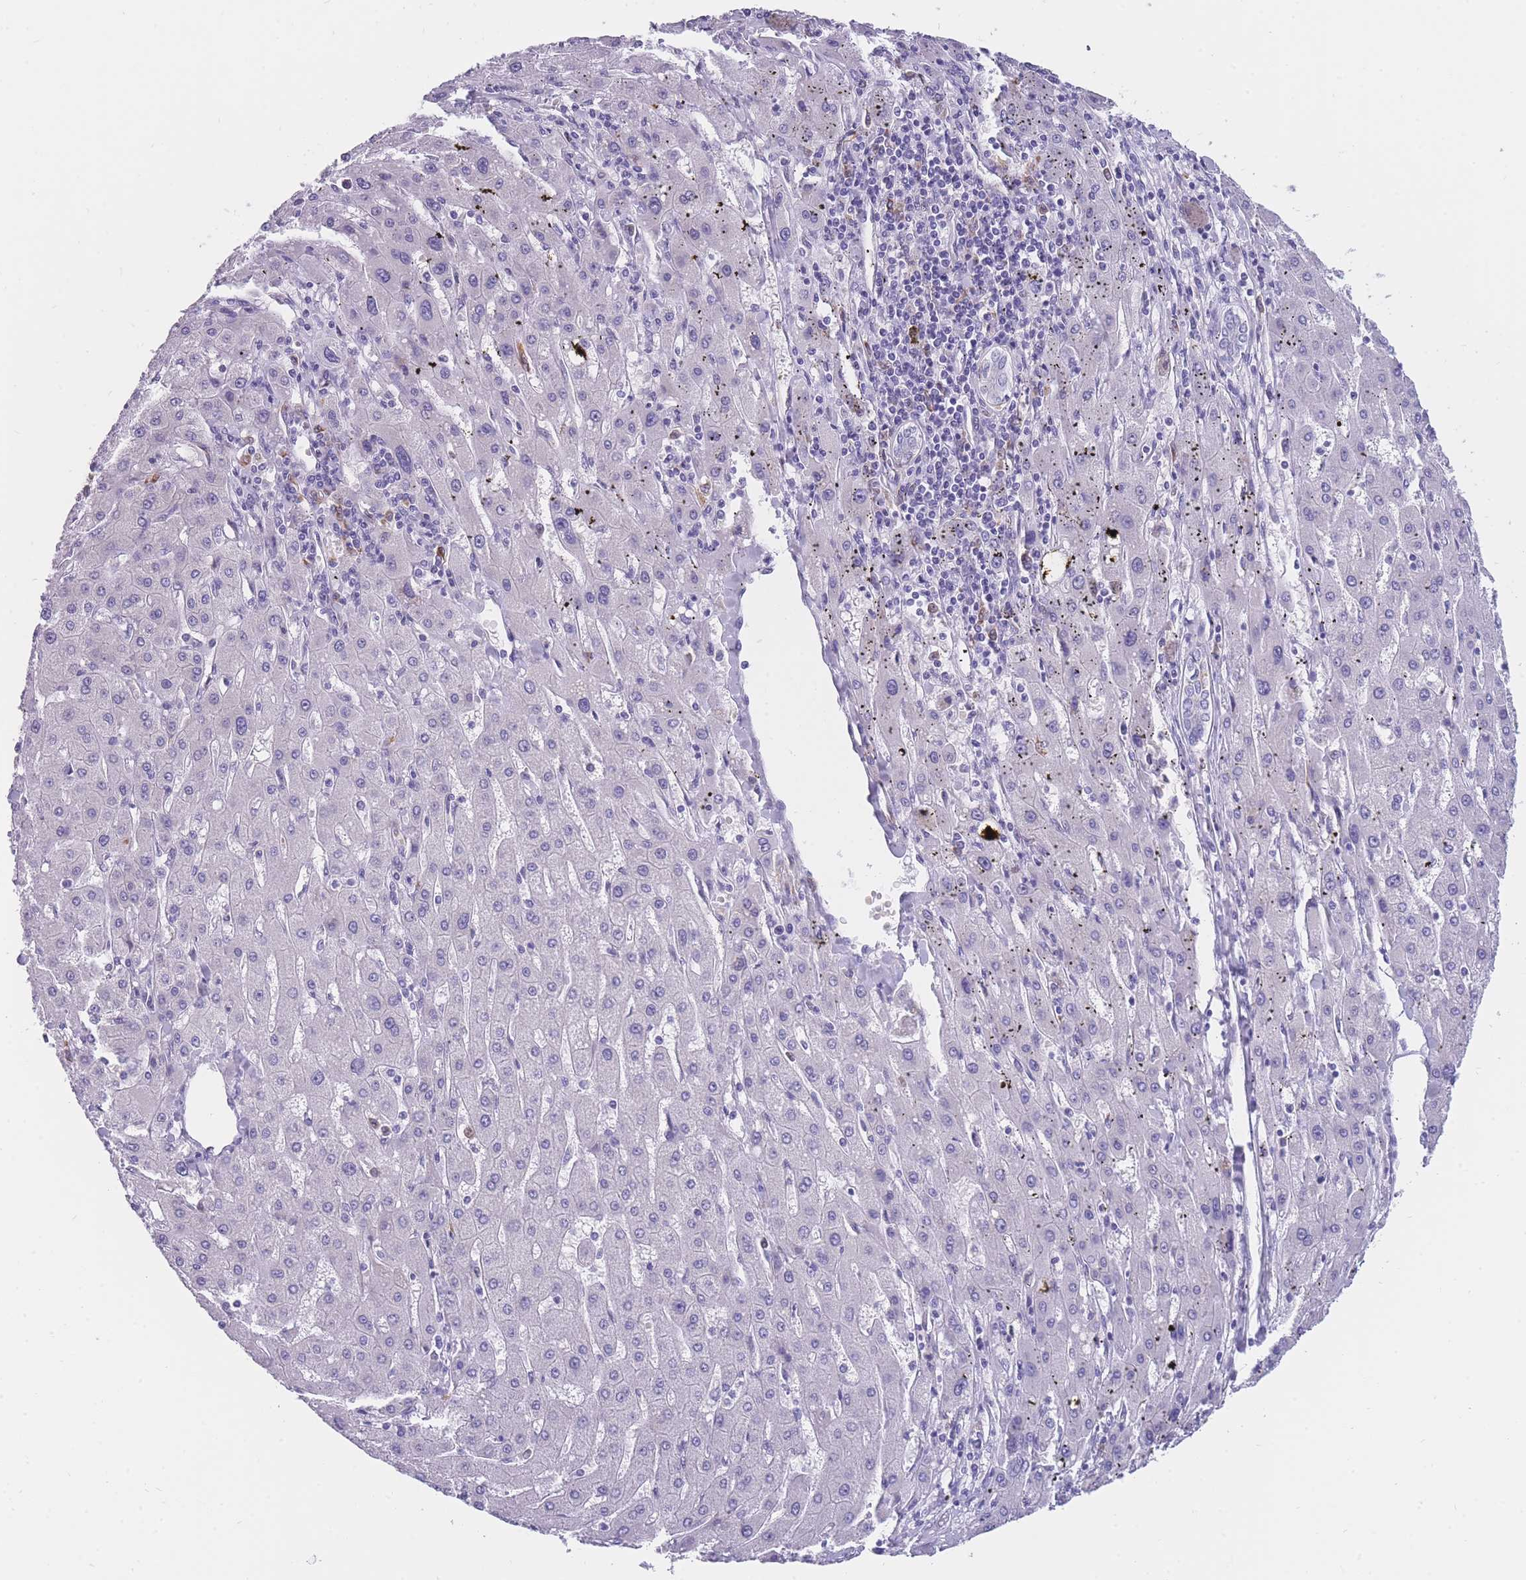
{"staining": {"intensity": "negative", "quantity": "none", "location": "none"}, "tissue": "liver cancer", "cell_type": "Tumor cells", "image_type": "cancer", "snomed": [{"axis": "morphology", "description": "Carcinoma, Hepatocellular, NOS"}, {"axis": "topography", "description": "Liver"}], "caption": "Immunohistochemistry of human hepatocellular carcinoma (liver) displays no expression in tumor cells.", "gene": "ZNF662", "patient": {"sex": "male", "age": 72}}